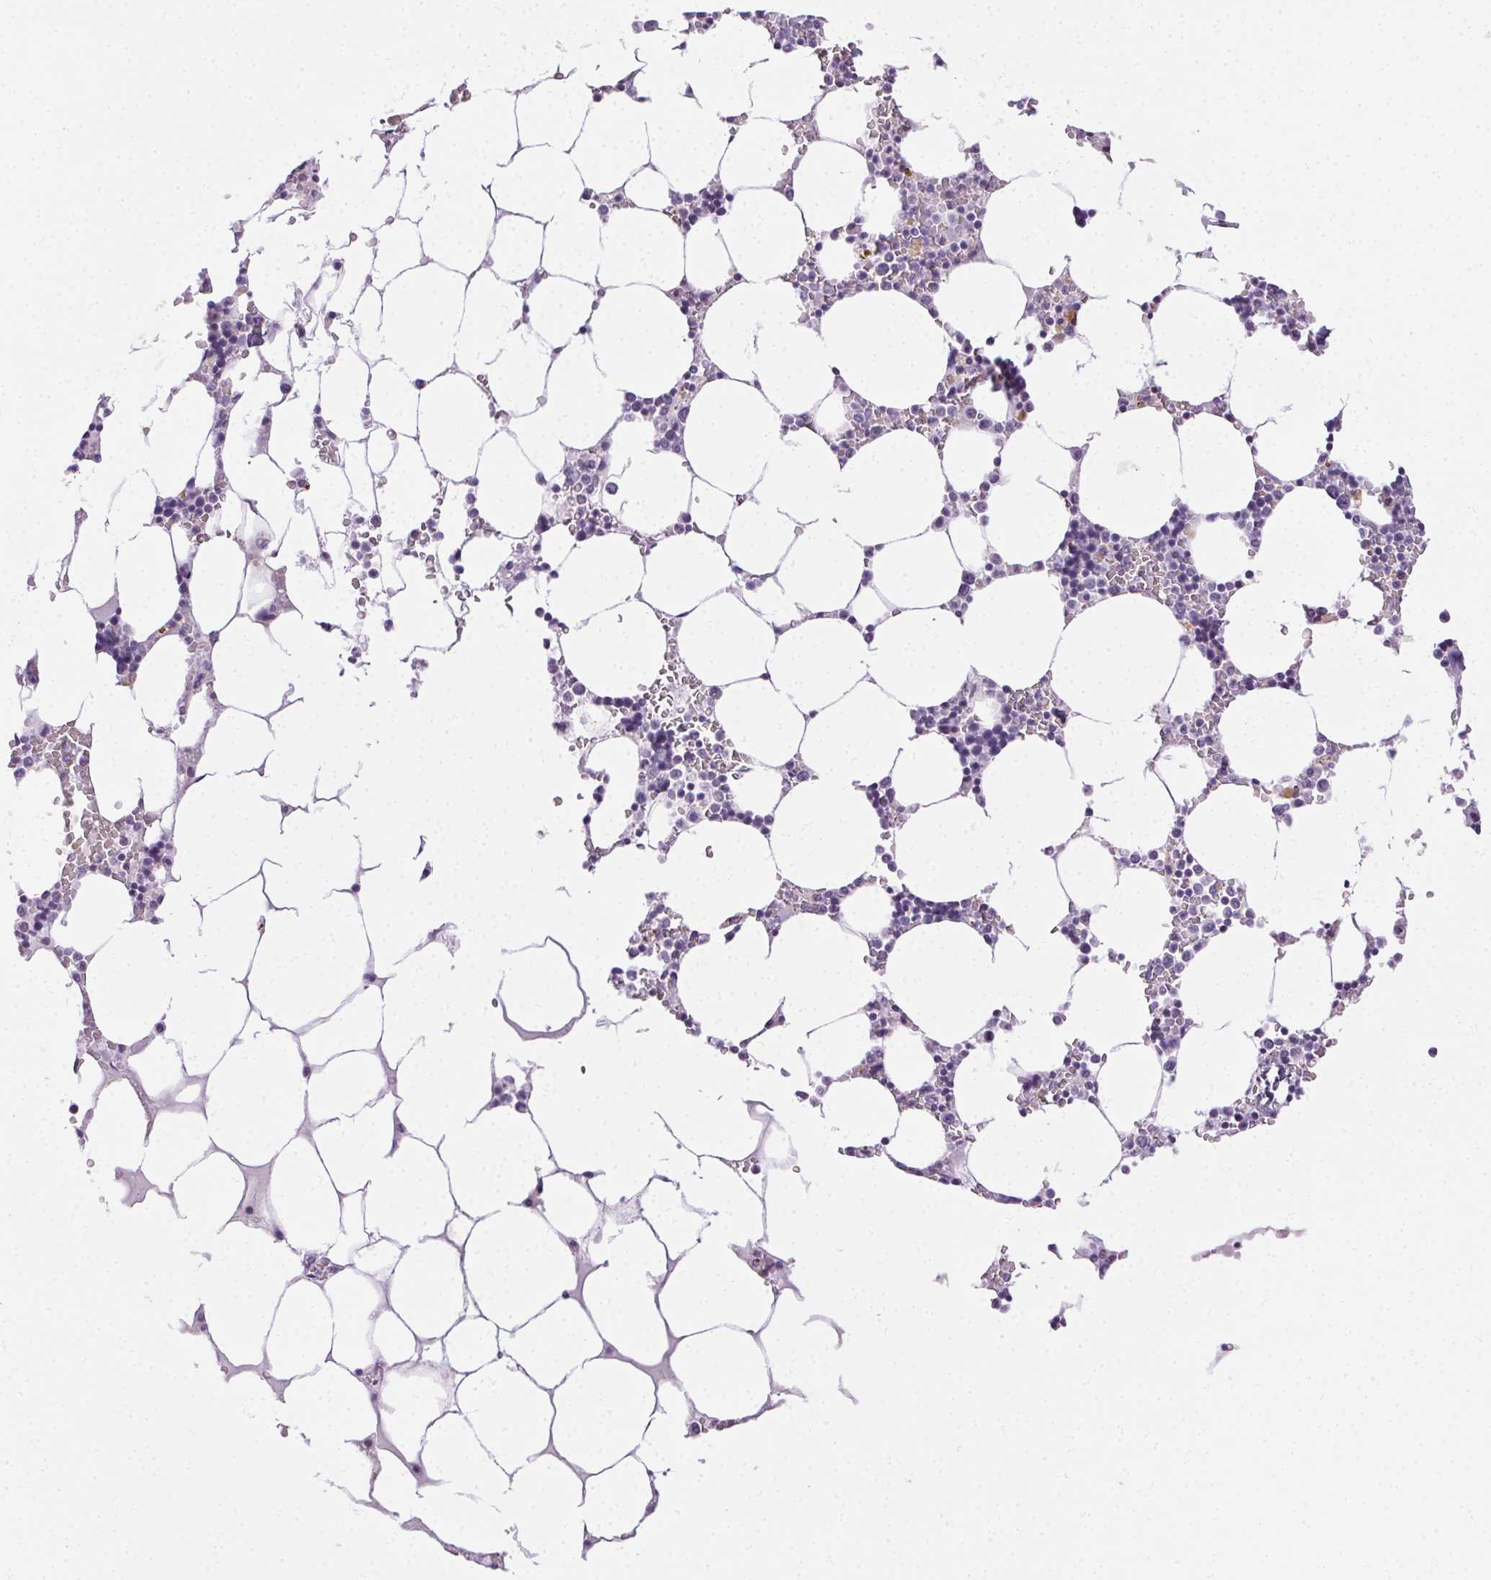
{"staining": {"intensity": "negative", "quantity": "none", "location": "none"}, "tissue": "bone marrow", "cell_type": "Hematopoietic cells", "image_type": "normal", "snomed": [{"axis": "morphology", "description": "Normal tissue, NOS"}, {"axis": "topography", "description": "Bone marrow"}], "caption": "A high-resolution micrograph shows immunohistochemistry (IHC) staining of normal bone marrow, which reveals no significant expression in hematopoietic cells. The staining is performed using DAB brown chromogen with nuclei counter-stained in using hematoxylin.", "gene": "CADPS", "patient": {"sex": "male", "age": 64}}